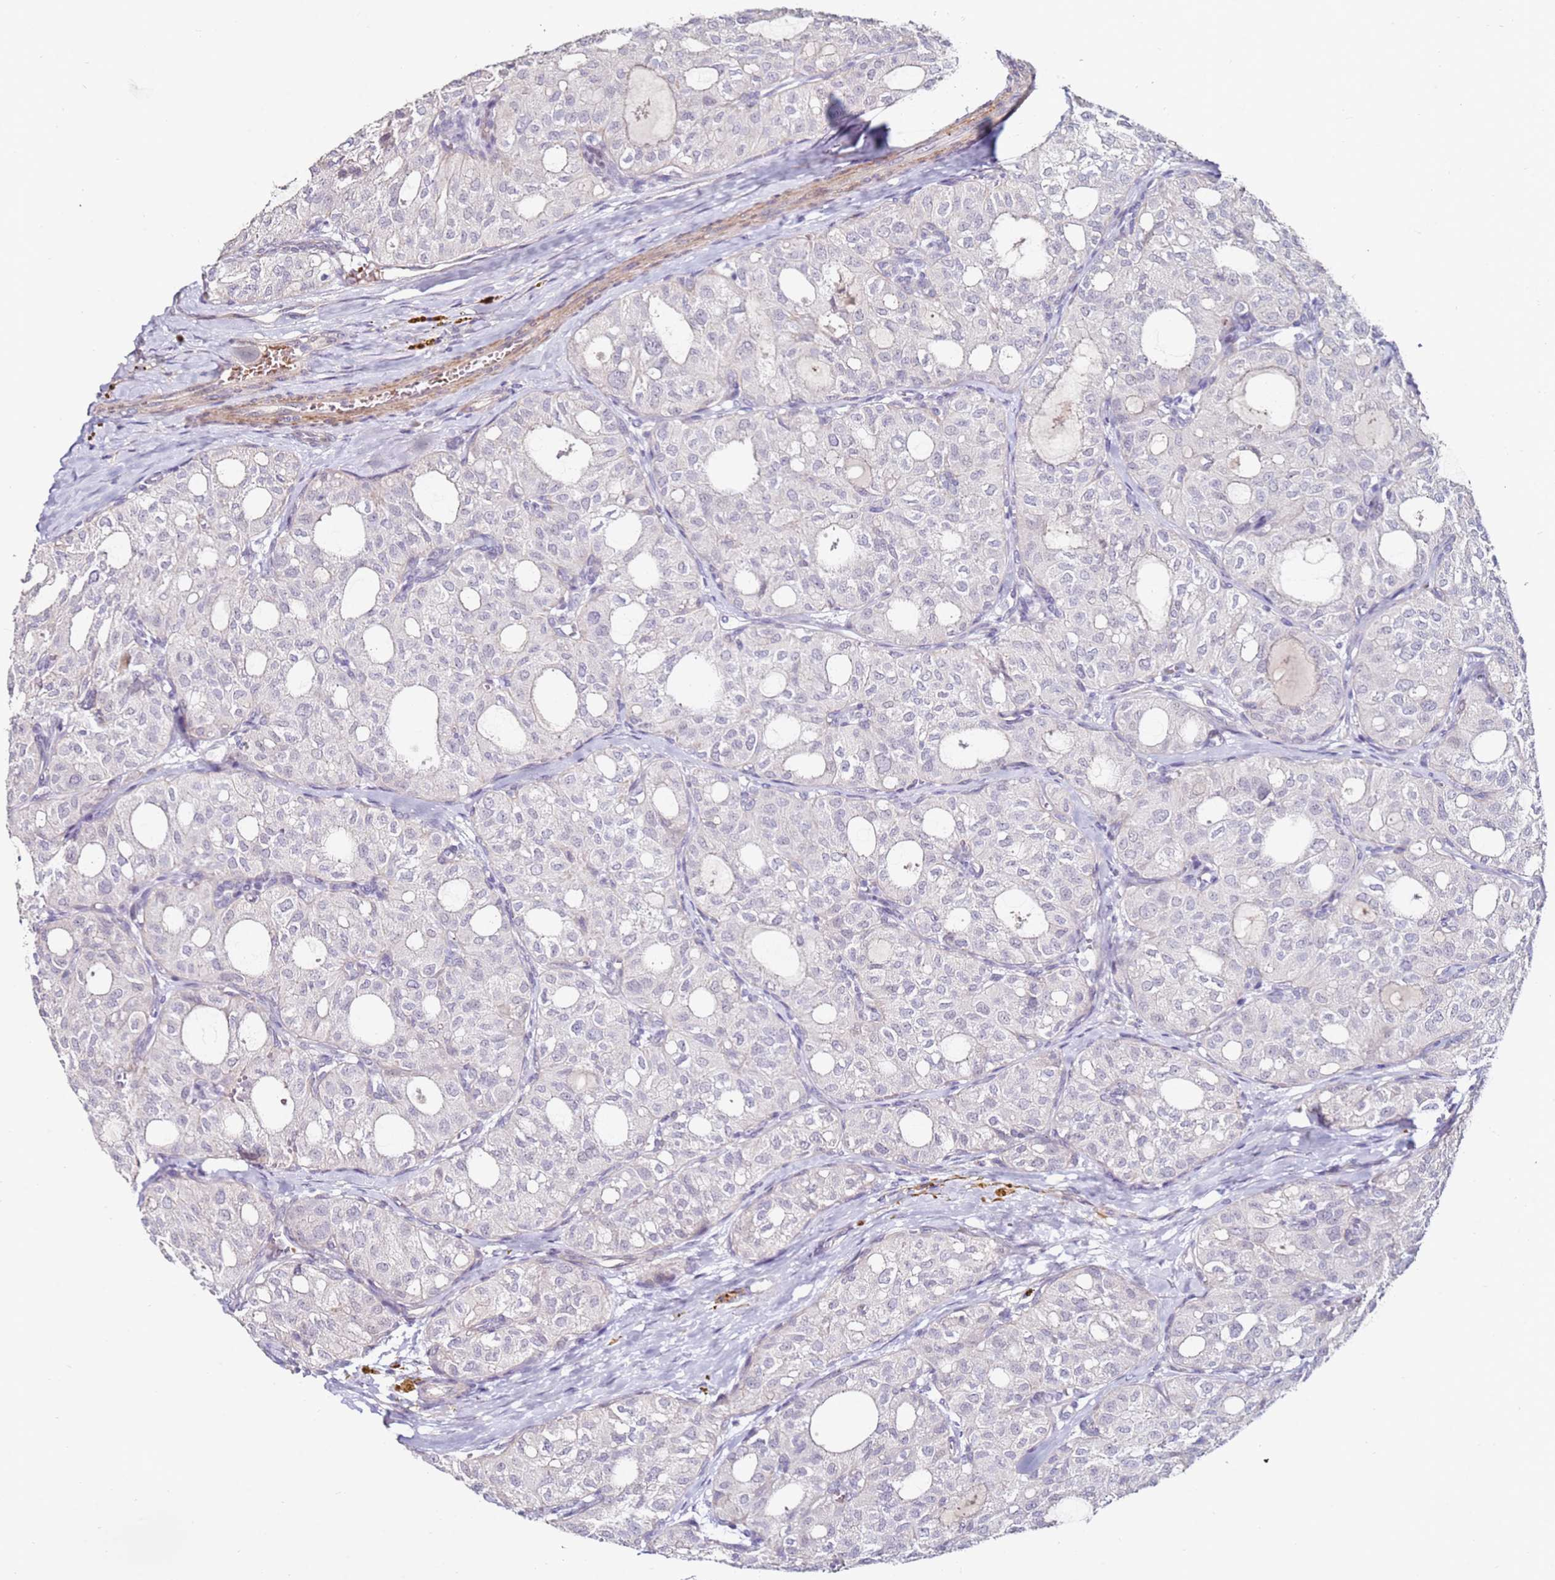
{"staining": {"intensity": "negative", "quantity": "none", "location": "none"}, "tissue": "thyroid cancer", "cell_type": "Tumor cells", "image_type": "cancer", "snomed": [{"axis": "morphology", "description": "Follicular adenoma carcinoma, NOS"}, {"axis": "topography", "description": "Thyroid gland"}], "caption": "High magnification brightfield microscopy of thyroid cancer (follicular adenoma carcinoma) stained with DAB (3,3'-diaminobenzidine) (brown) and counterstained with hematoxylin (blue): tumor cells show no significant expression.", "gene": "RARS2", "patient": {"sex": "male", "age": 75}}